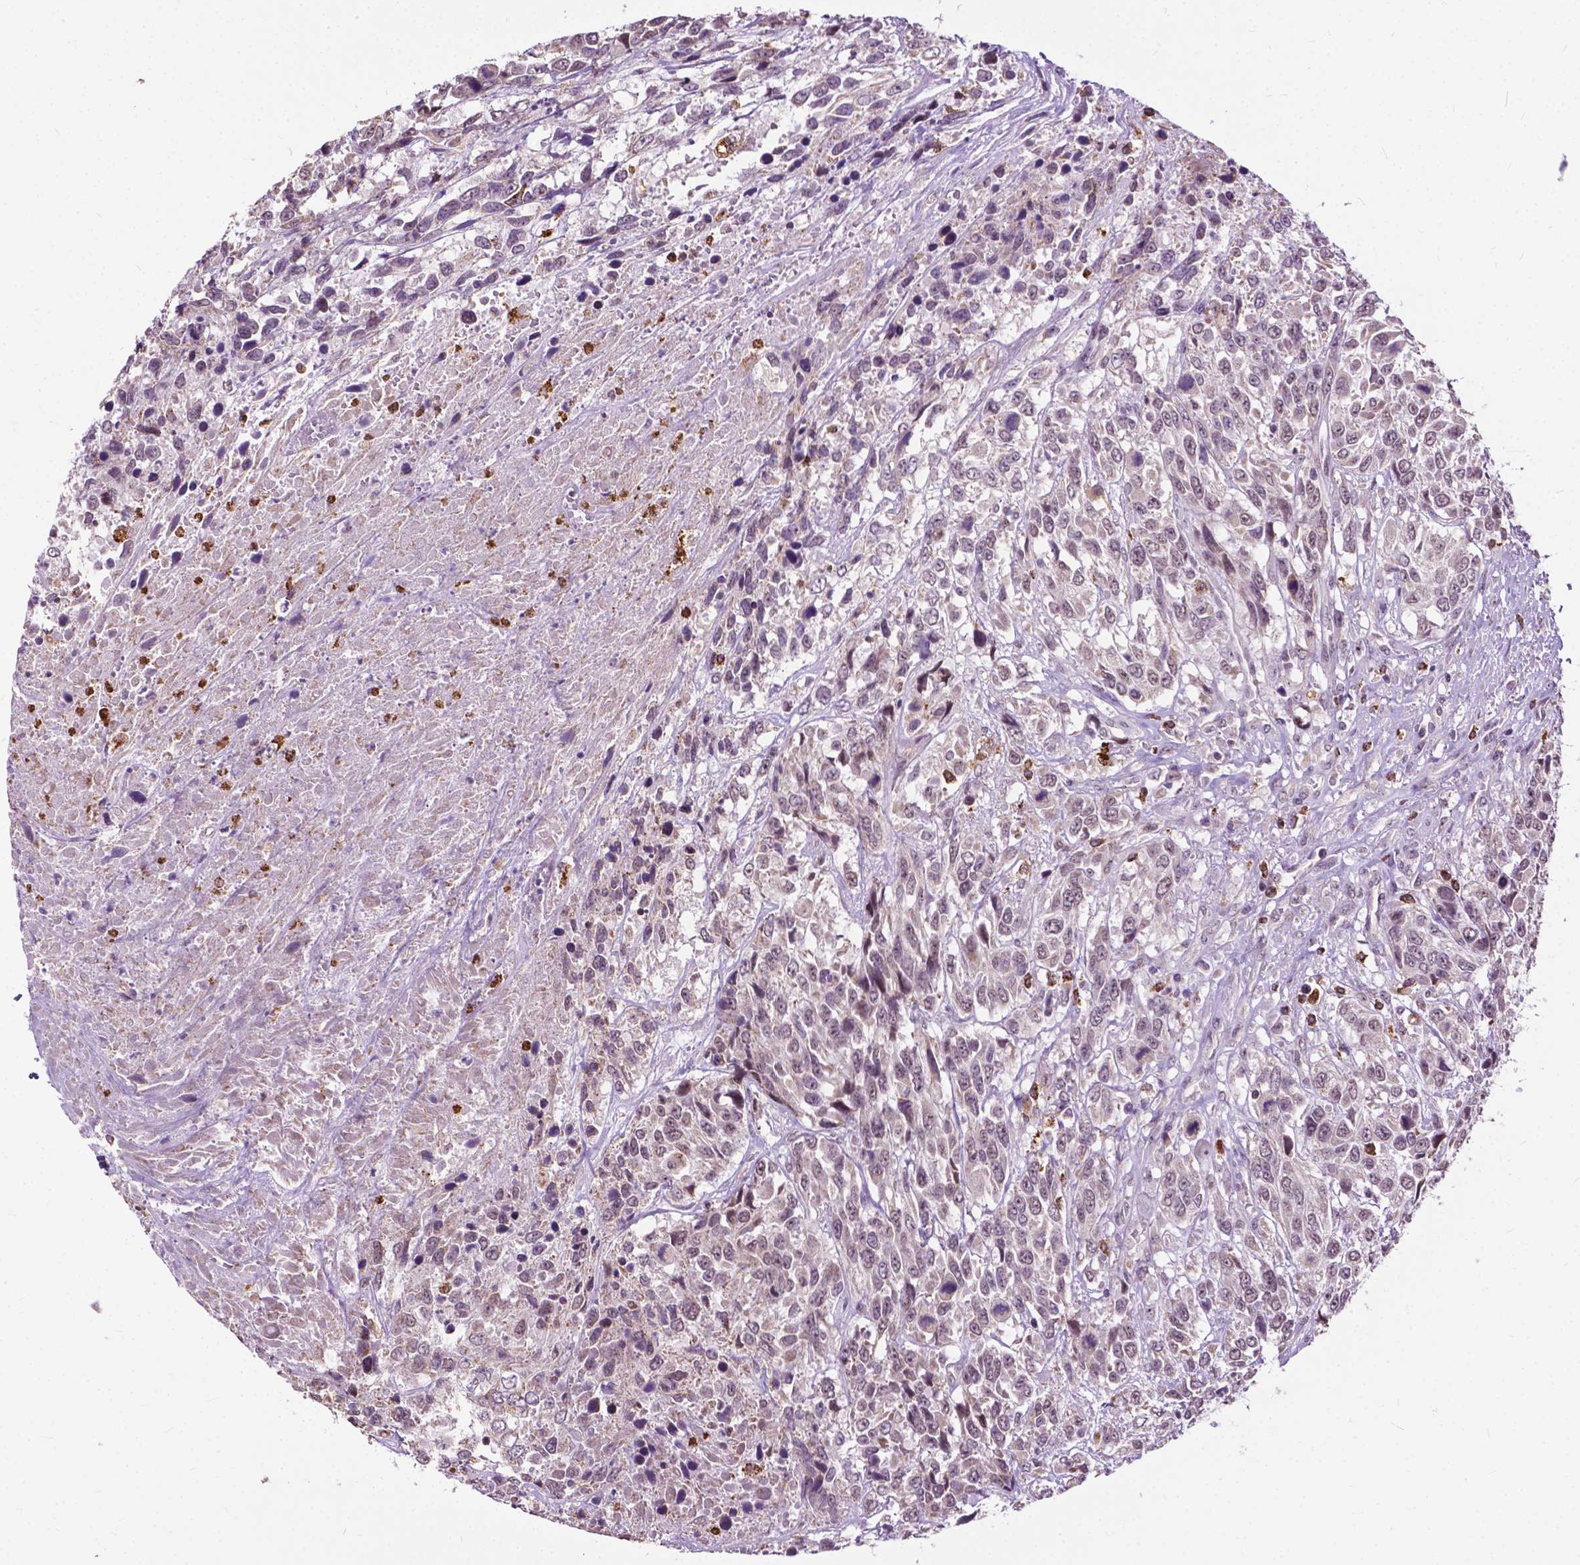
{"staining": {"intensity": "weak", "quantity": "25%-75%", "location": "nuclear"}, "tissue": "urothelial cancer", "cell_type": "Tumor cells", "image_type": "cancer", "snomed": [{"axis": "morphology", "description": "Urothelial carcinoma, High grade"}, {"axis": "topography", "description": "Urinary bladder"}], "caption": "Approximately 25%-75% of tumor cells in human urothelial cancer exhibit weak nuclear protein staining as visualized by brown immunohistochemical staining.", "gene": "TTC9B", "patient": {"sex": "female", "age": 70}}